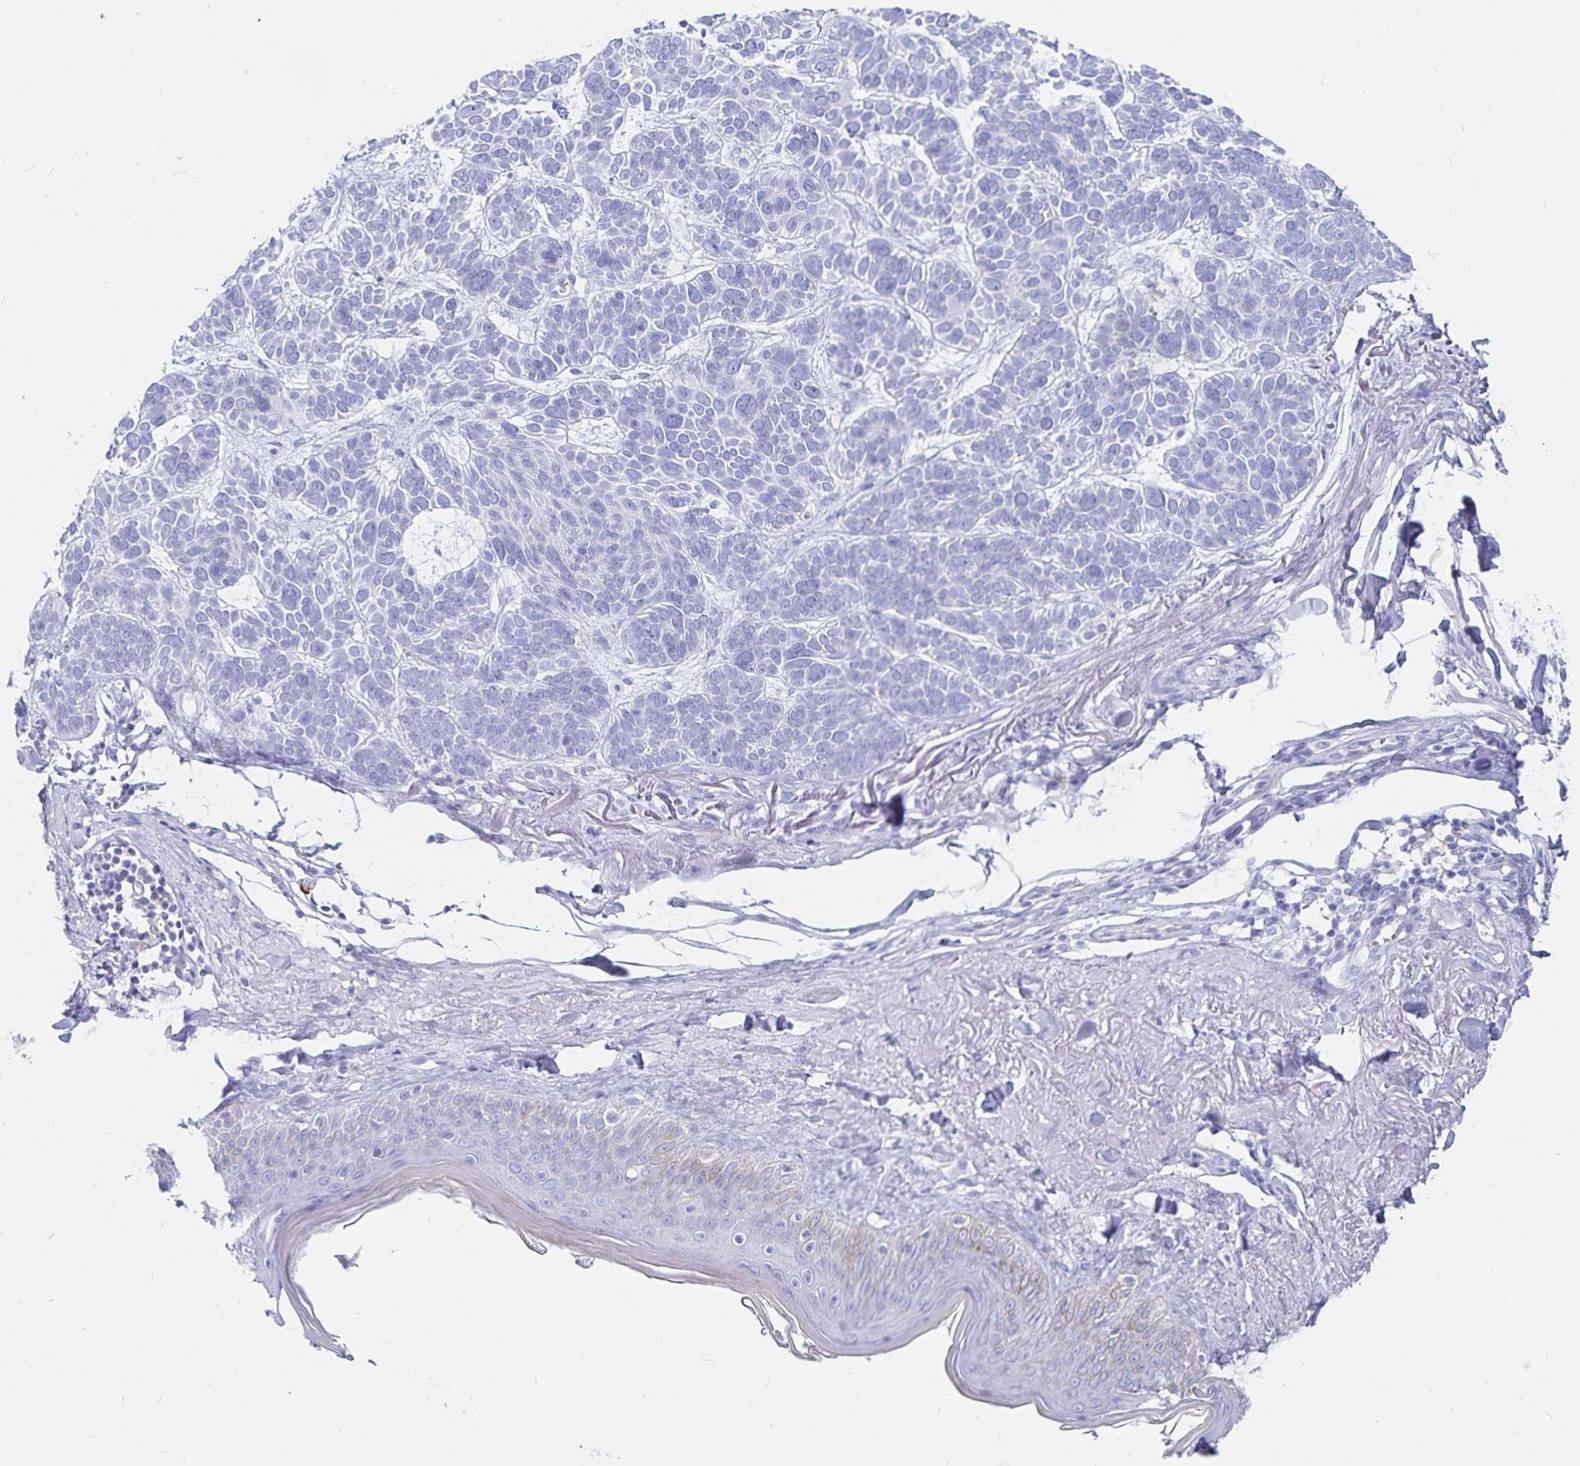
{"staining": {"intensity": "negative", "quantity": "none", "location": "none"}, "tissue": "skin cancer", "cell_type": "Tumor cells", "image_type": "cancer", "snomed": [{"axis": "morphology", "description": "Basal cell carcinoma"}, {"axis": "morphology", "description": "BCC, low aggressive"}, {"axis": "topography", "description": "Skin"}, {"axis": "topography", "description": "Skin of face"}], "caption": "This micrograph is of skin bcc,  low aggressive stained with immunohistochemistry to label a protein in brown with the nuclei are counter-stained blue. There is no expression in tumor cells.", "gene": "INSL5", "patient": {"sex": "male", "age": 73}}